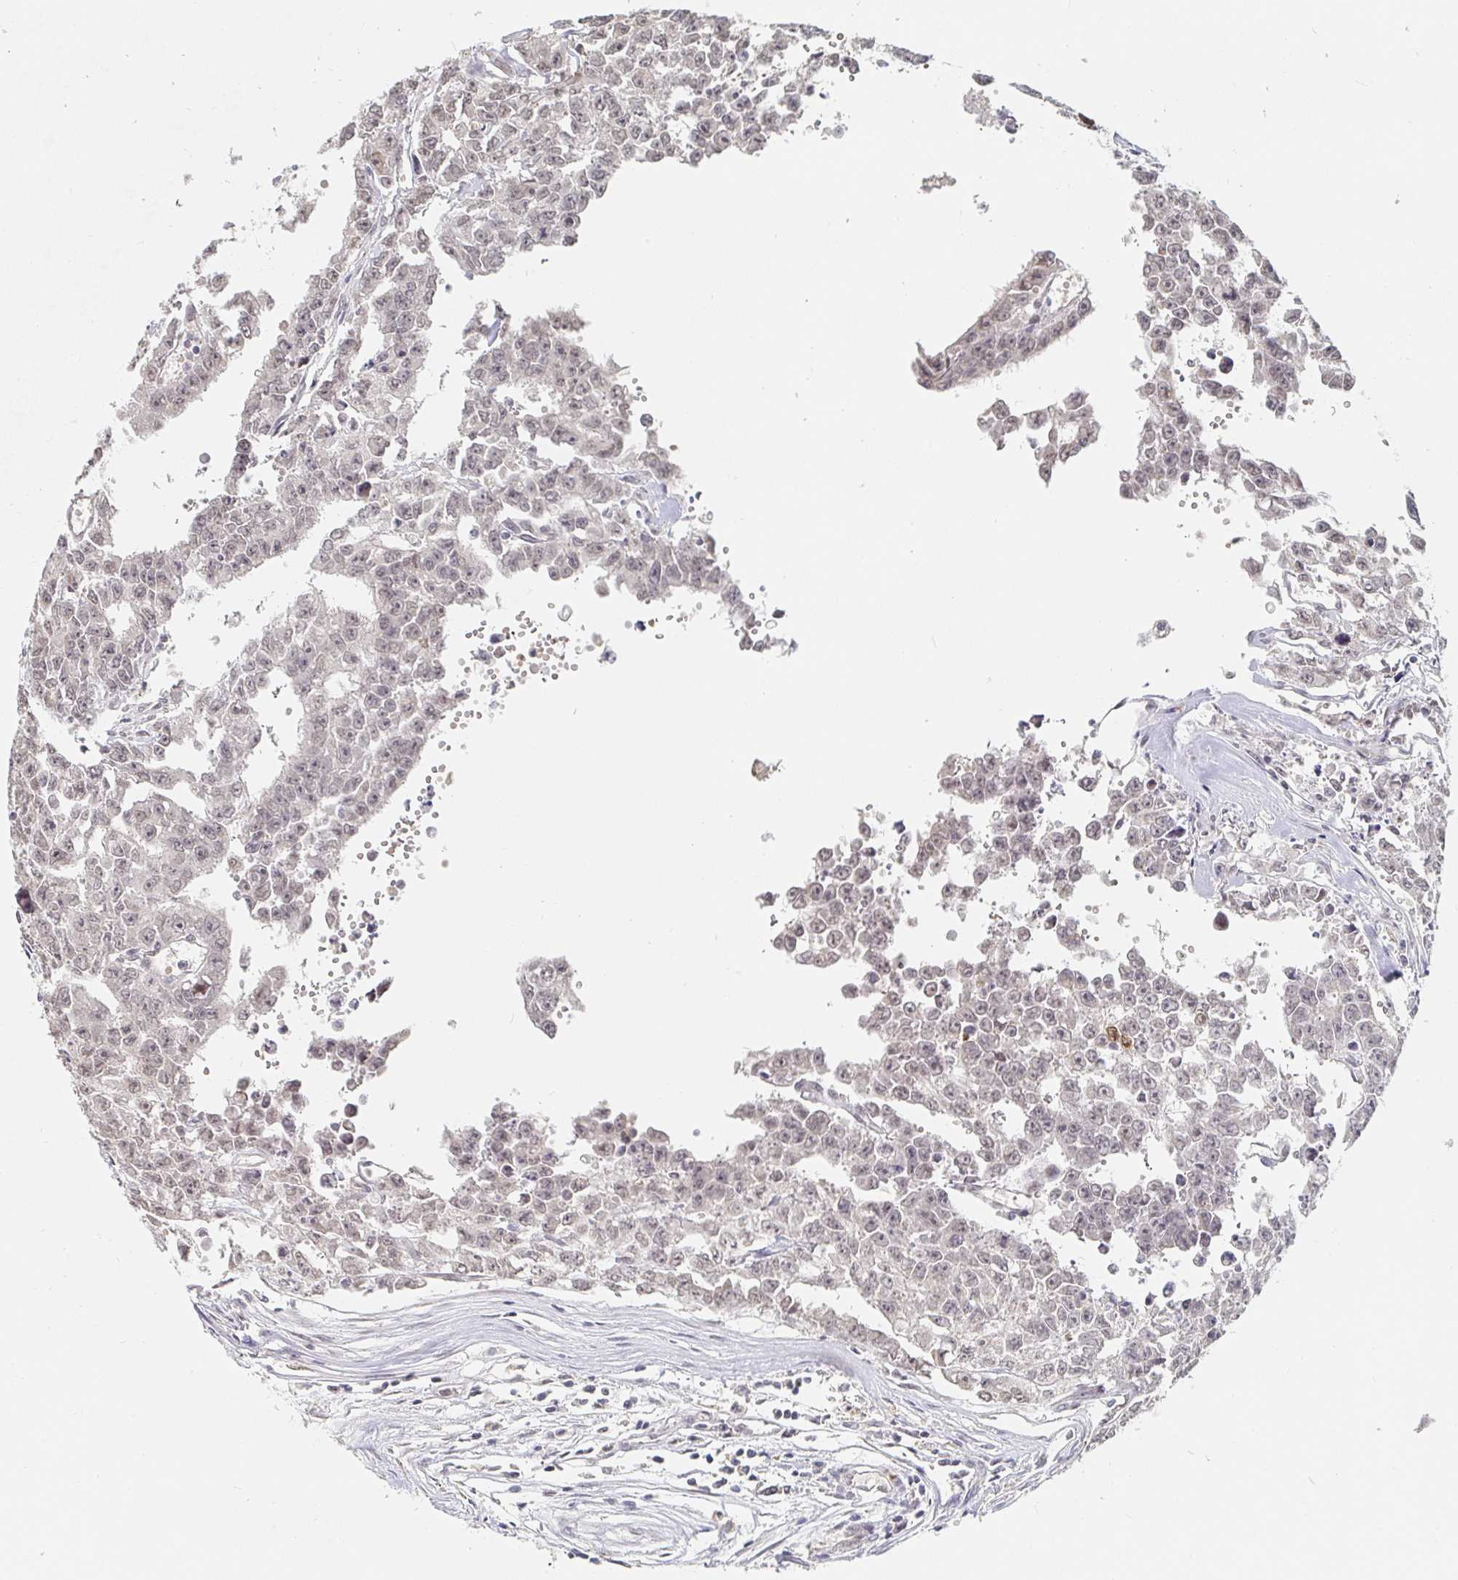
{"staining": {"intensity": "weak", "quantity": "<25%", "location": "nuclear"}, "tissue": "testis cancer", "cell_type": "Tumor cells", "image_type": "cancer", "snomed": [{"axis": "morphology", "description": "Carcinoma, Embryonal, NOS"}, {"axis": "morphology", "description": "Teratoma, malignant, NOS"}, {"axis": "topography", "description": "Testis"}], "caption": "IHC of human testis cancer (teratoma (malignant)) displays no positivity in tumor cells. (DAB immunohistochemistry (IHC) with hematoxylin counter stain).", "gene": "CHD2", "patient": {"sex": "male", "age": 24}}